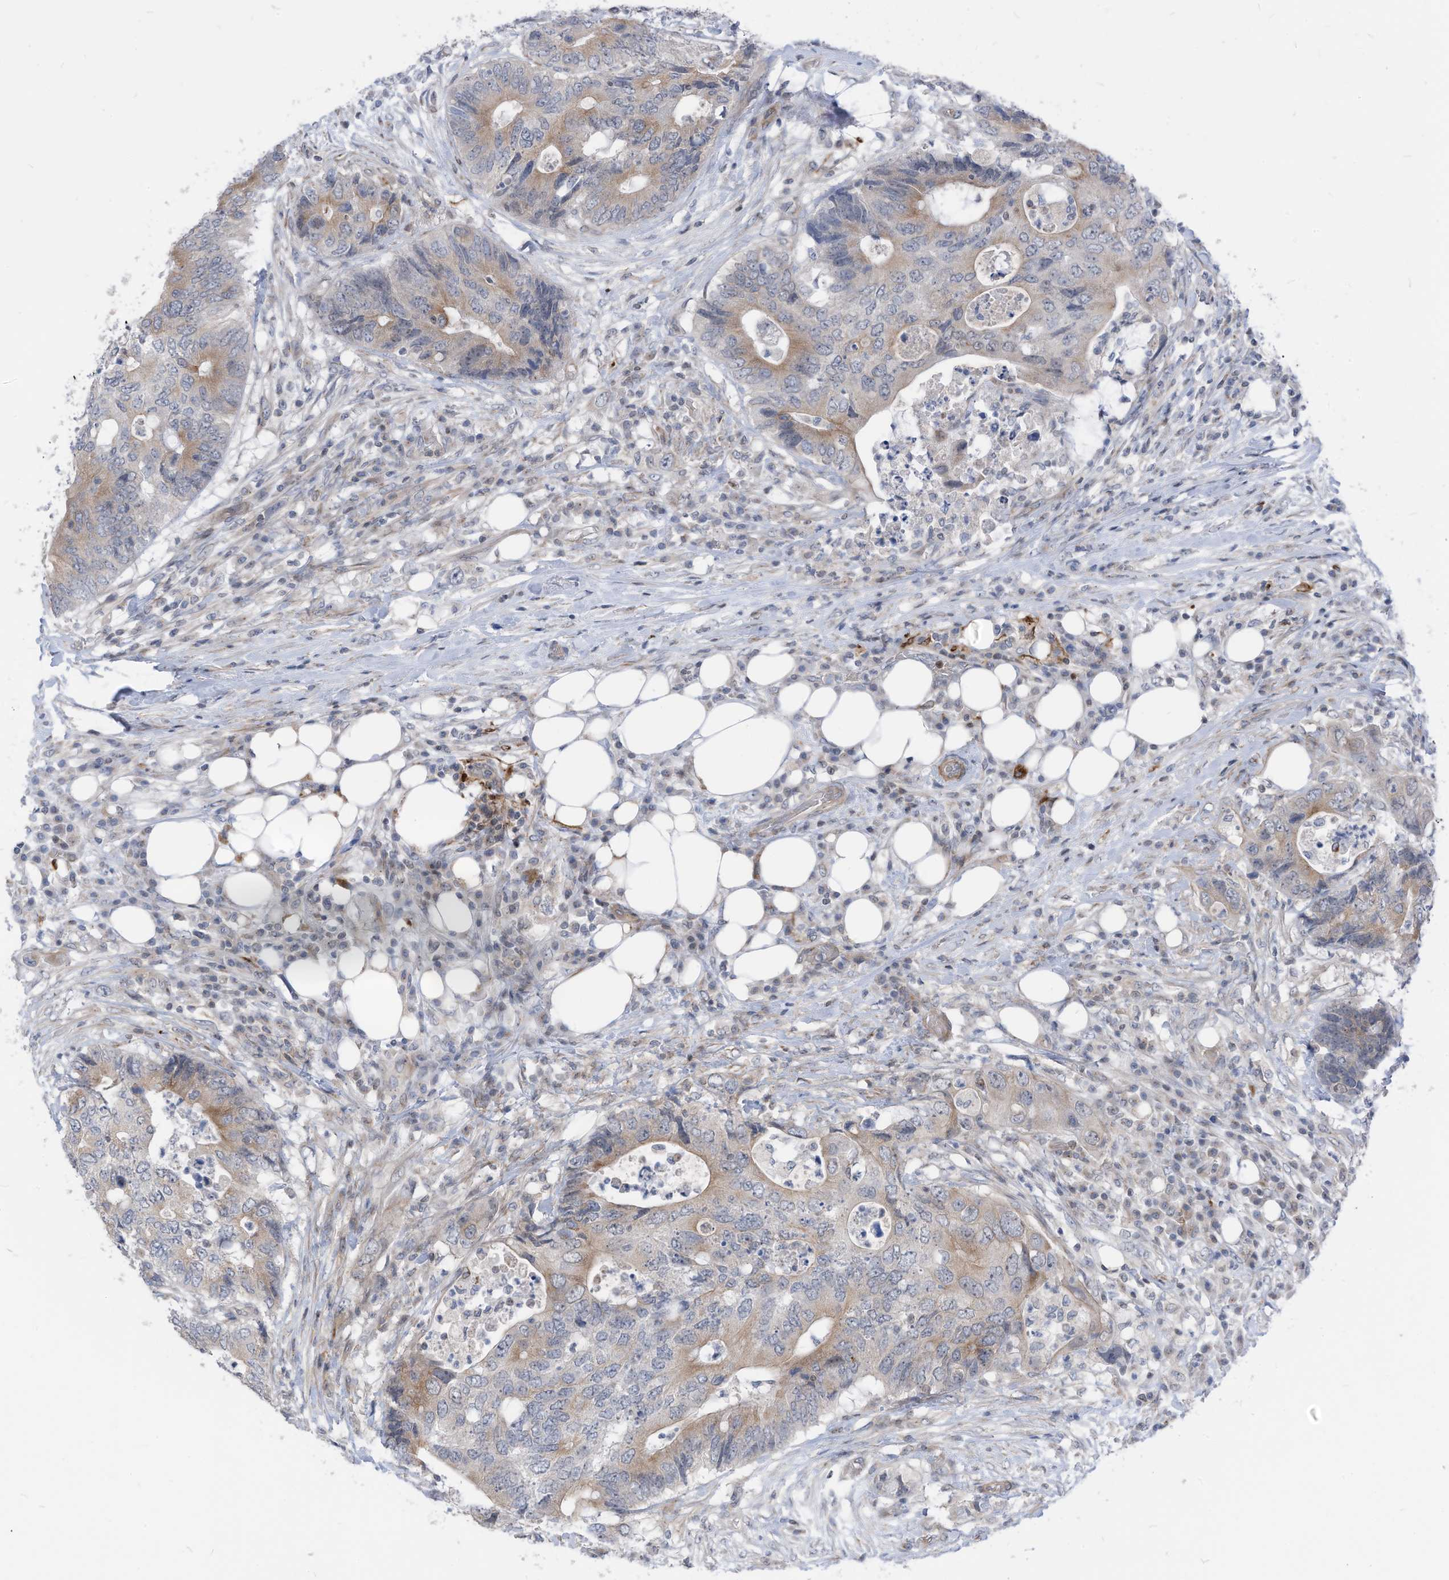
{"staining": {"intensity": "weak", "quantity": "25%-75%", "location": "cytoplasmic/membranous"}, "tissue": "colorectal cancer", "cell_type": "Tumor cells", "image_type": "cancer", "snomed": [{"axis": "morphology", "description": "Adenocarcinoma, NOS"}, {"axis": "topography", "description": "Colon"}], "caption": "An image showing weak cytoplasmic/membranous expression in about 25%-75% of tumor cells in adenocarcinoma (colorectal), as visualized by brown immunohistochemical staining.", "gene": "GPATCH3", "patient": {"sex": "male", "age": 71}}